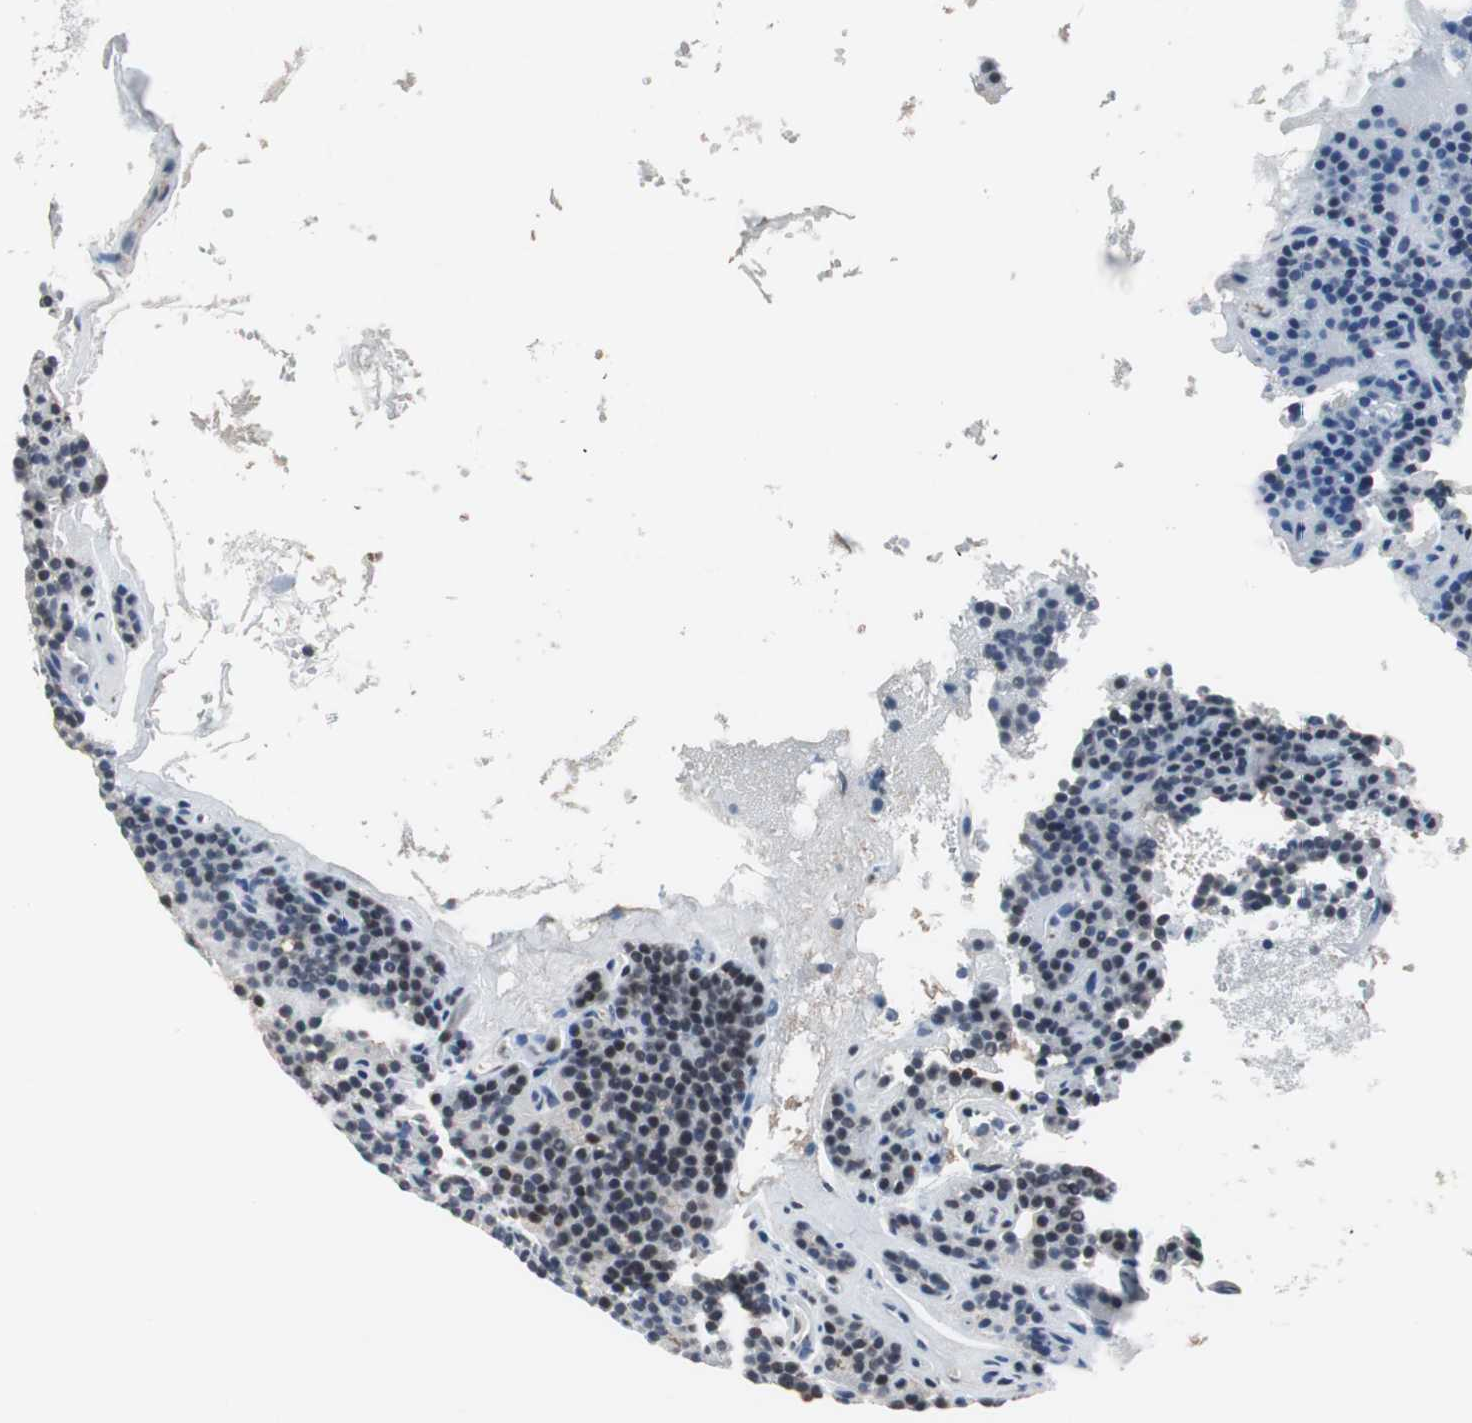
{"staining": {"intensity": "negative", "quantity": "none", "location": "none"}, "tissue": "parathyroid gland", "cell_type": "Glandular cells", "image_type": "normal", "snomed": [{"axis": "morphology", "description": "Normal tissue, NOS"}, {"axis": "topography", "description": "Parathyroid gland"}], "caption": "Immunohistochemistry image of benign human parathyroid gland stained for a protein (brown), which demonstrates no positivity in glandular cells. (DAB immunohistochemistry with hematoxylin counter stain).", "gene": "RAD9A", "patient": {"sex": "male", "age": 66}}